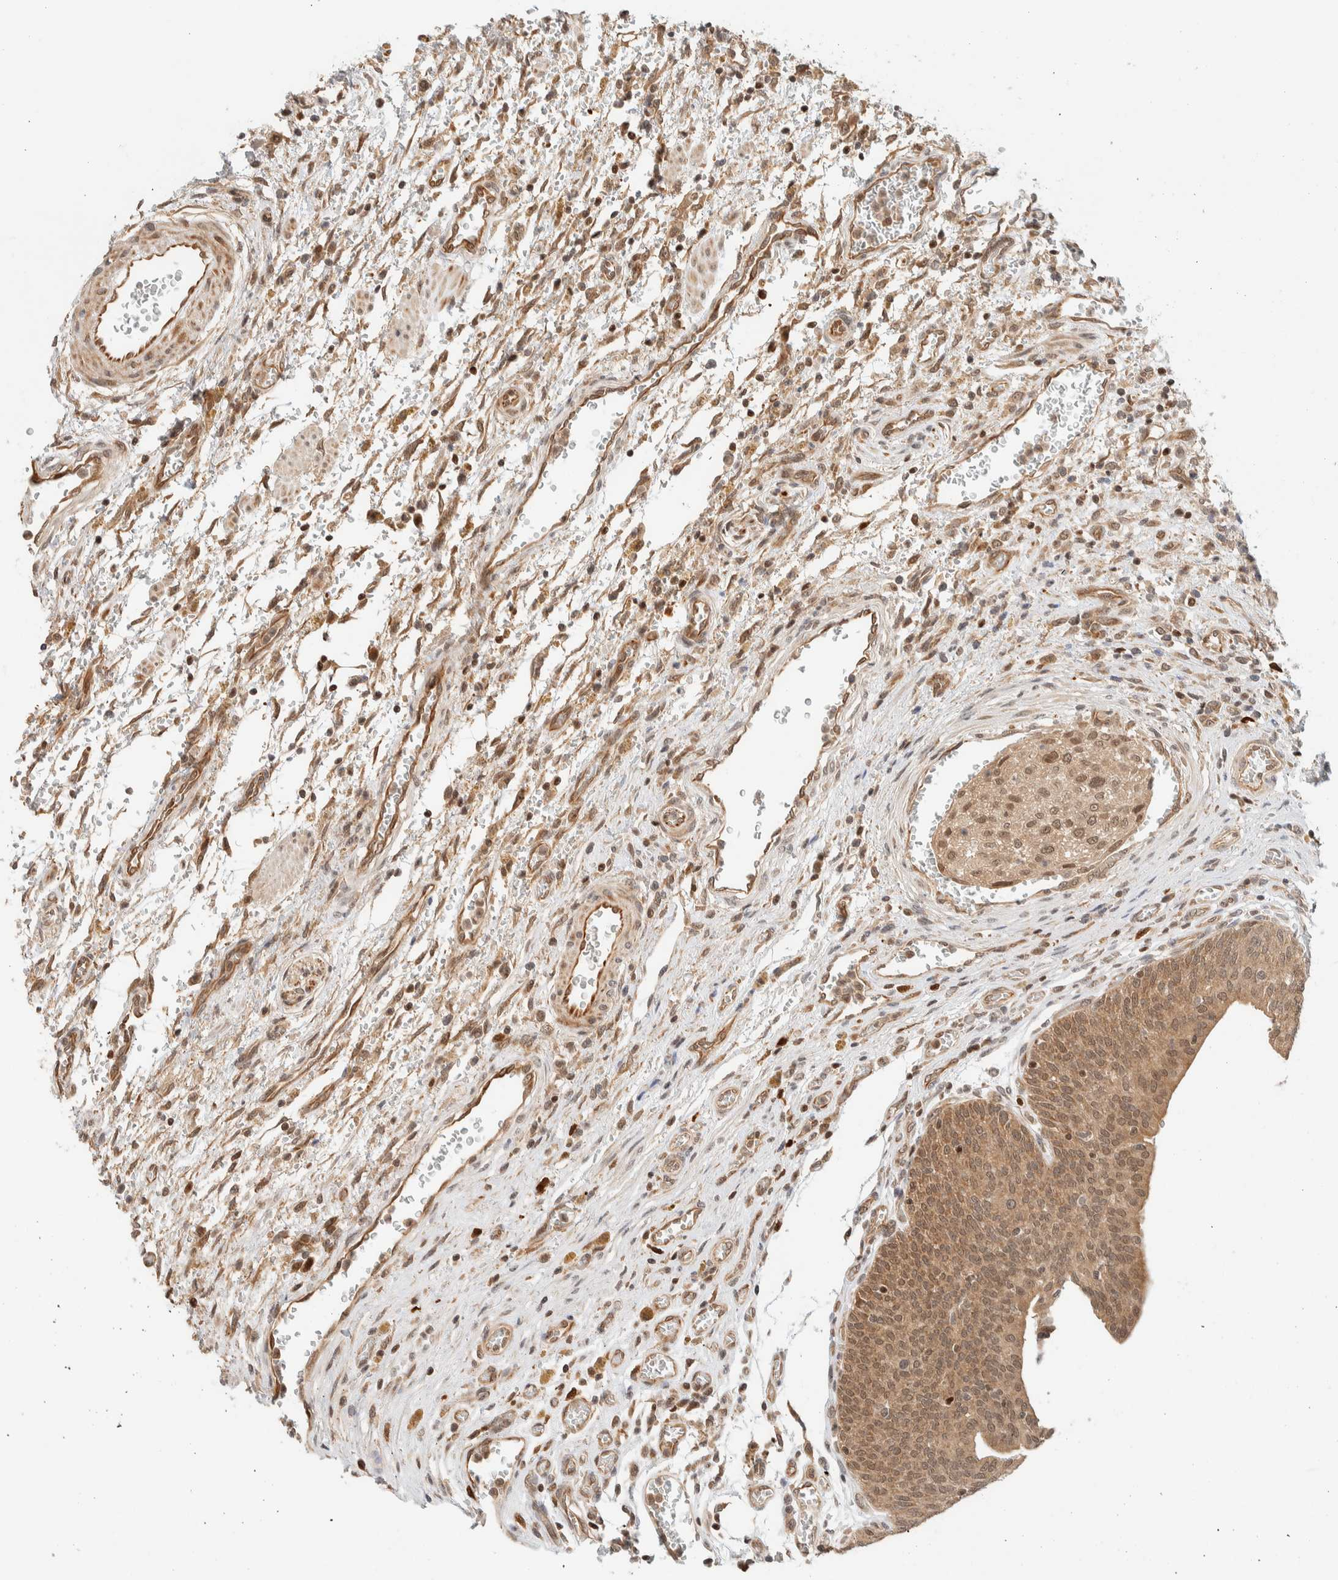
{"staining": {"intensity": "moderate", "quantity": ">75%", "location": "cytoplasmic/membranous,nuclear"}, "tissue": "urothelial cancer", "cell_type": "Tumor cells", "image_type": "cancer", "snomed": [{"axis": "morphology", "description": "Urothelial carcinoma, Low grade"}, {"axis": "morphology", "description": "Urothelial carcinoma, High grade"}, {"axis": "topography", "description": "Urinary bladder"}], "caption": "Approximately >75% of tumor cells in urothelial cancer reveal moderate cytoplasmic/membranous and nuclear protein staining as visualized by brown immunohistochemical staining.", "gene": "C8orf76", "patient": {"sex": "male", "age": 35}}